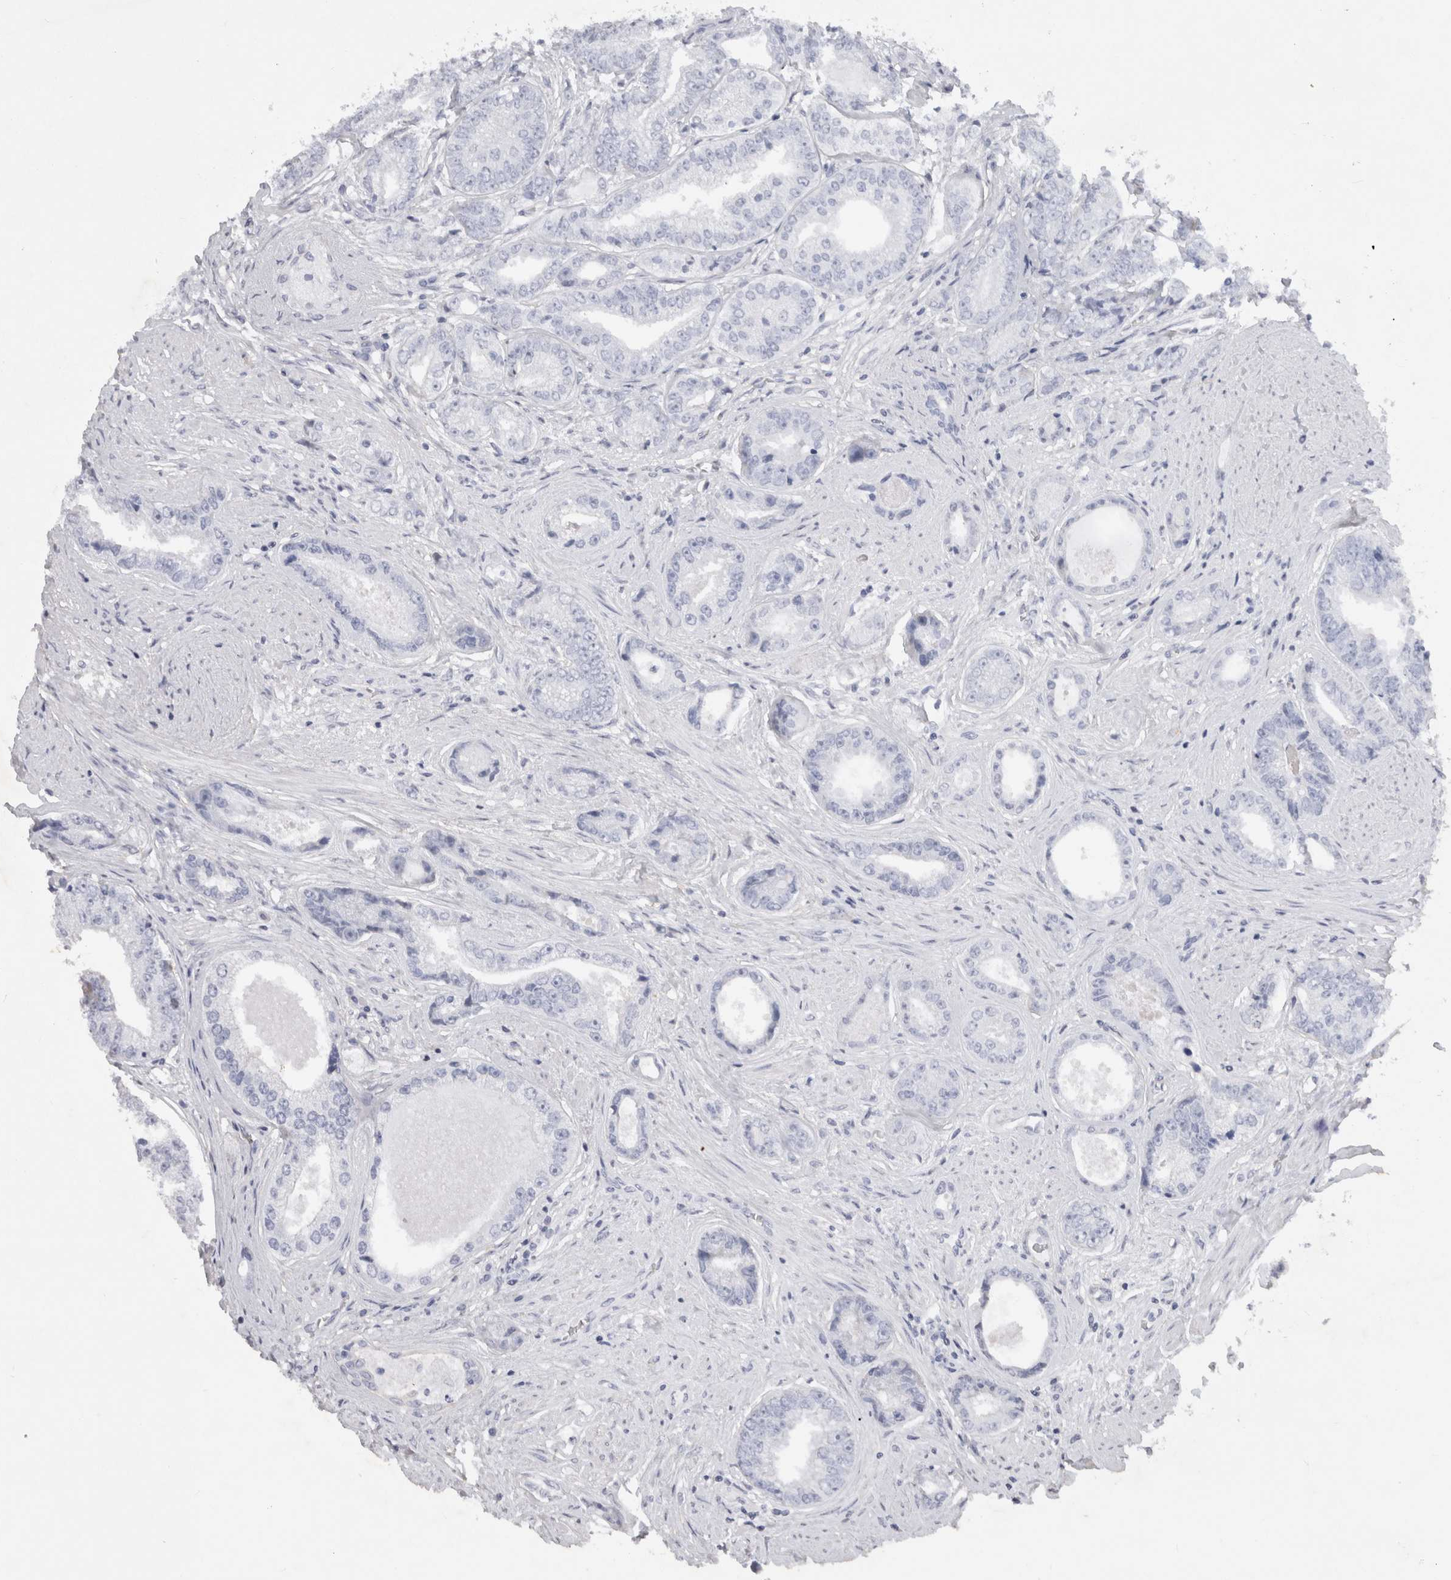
{"staining": {"intensity": "weak", "quantity": "<25%", "location": "cytoplasmic/membranous"}, "tissue": "prostate cancer", "cell_type": "Tumor cells", "image_type": "cancer", "snomed": [{"axis": "morphology", "description": "Adenocarcinoma, High grade"}, {"axis": "topography", "description": "Prostate"}], "caption": "Micrograph shows no protein expression in tumor cells of prostate high-grade adenocarcinoma tissue. (Brightfield microscopy of DAB (3,3'-diaminobenzidine) IHC at high magnification).", "gene": "CERS3", "patient": {"sex": "male", "age": 61}}